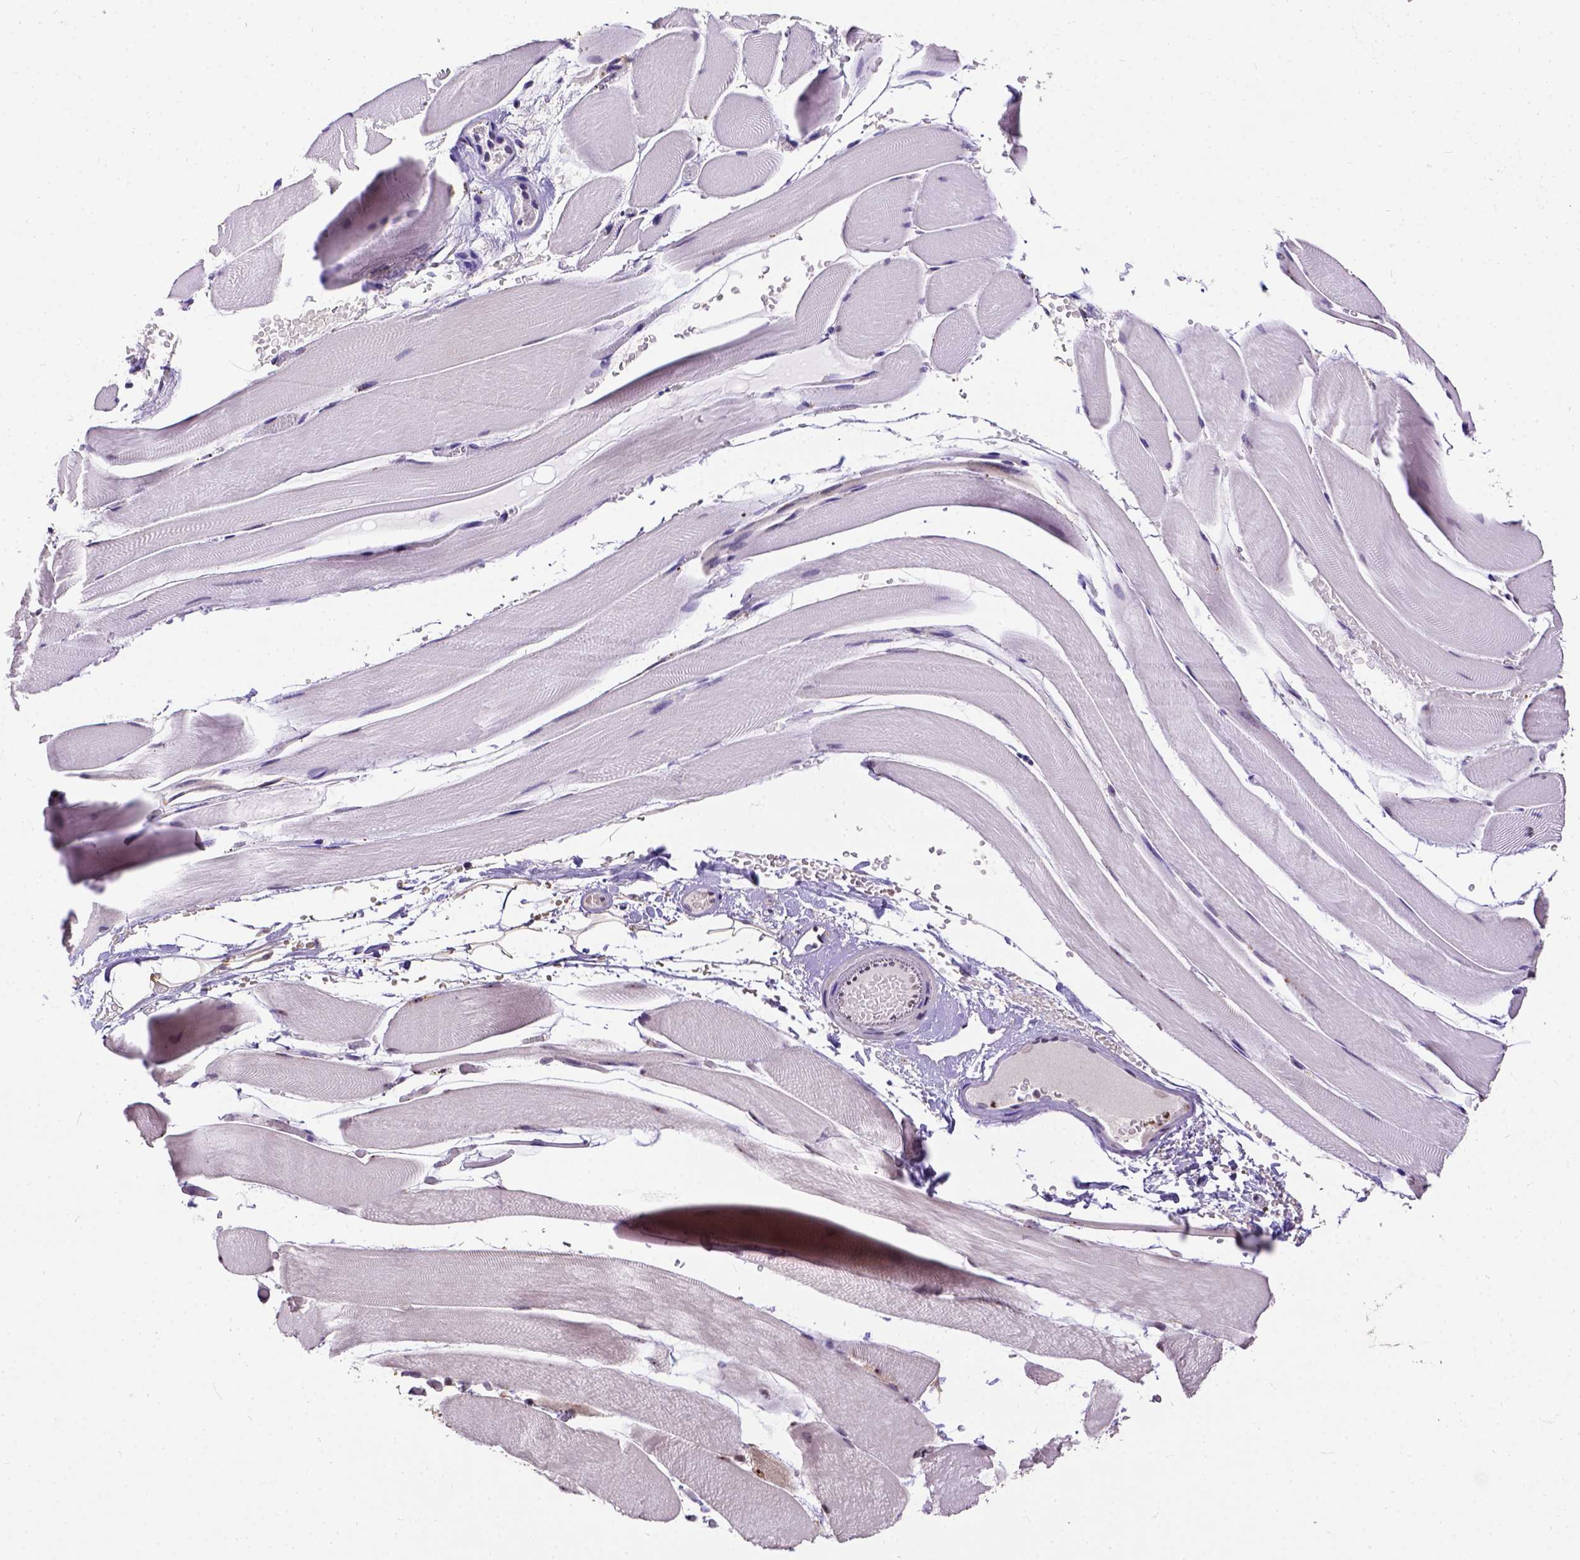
{"staining": {"intensity": "strong", "quantity": ">75%", "location": "nuclear"}, "tissue": "skeletal muscle", "cell_type": "Myocytes", "image_type": "normal", "snomed": [{"axis": "morphology", "description": "Normal tissue, NOS"}, {"axis": "topography", "description": "Skeletal muscle"}], "caption": "Immunohistochemistry histopathology image of unremarkable skeletal muscle: human skeletal muscle stained using IHC shows high levels of strong protein expression localized specifically in the nuclear of myocytes, appearing as a nuclear brown color.", "gene": "NACC1", "patient": {"sex": "female", "age": 37}}